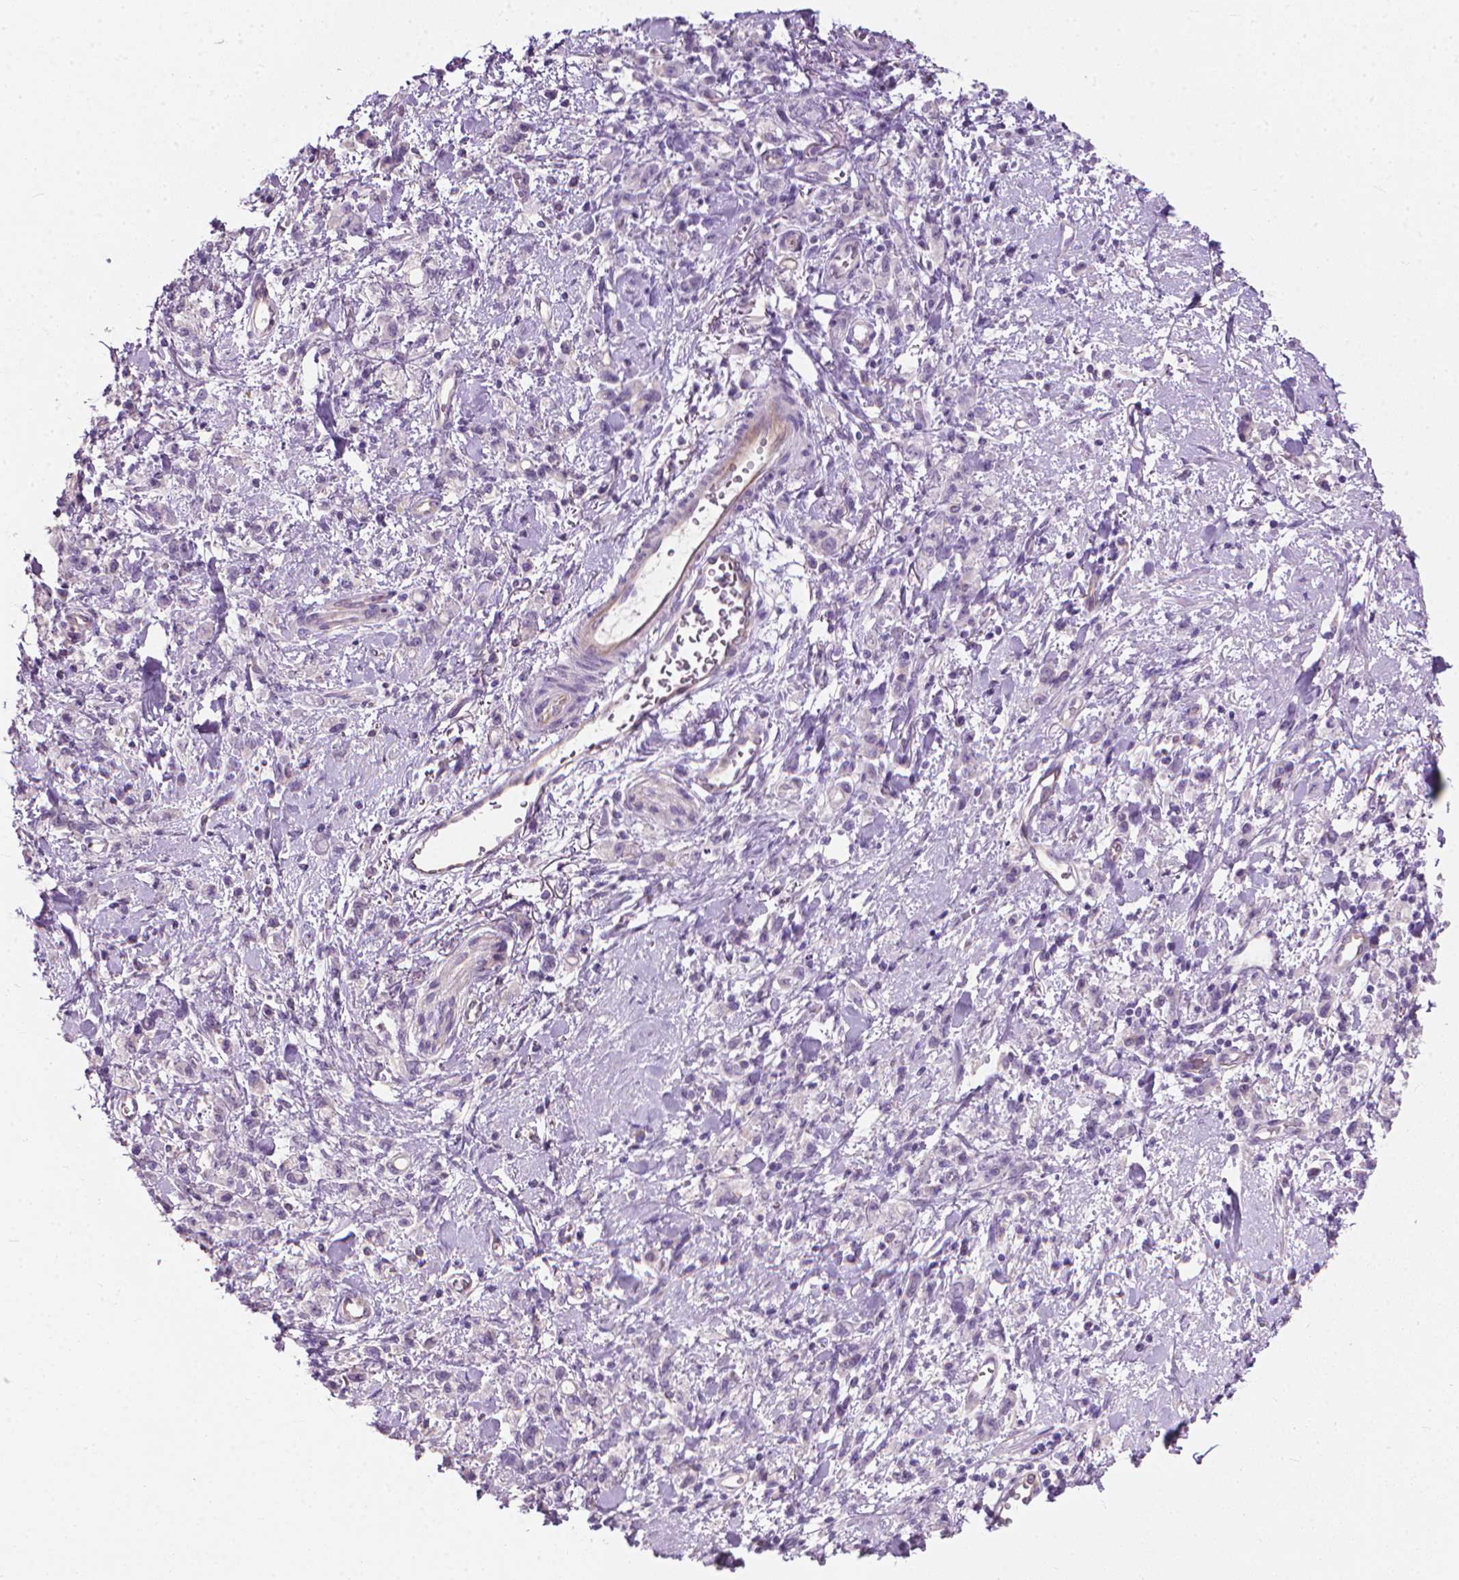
{"staining": {"intensity": "negative", "quantity": "none", "location": "none"}, "tissue": "stomach cancer", "cell_type": "Tumor cells", "image_type": "cancer", "snomed": [{"axis": "morphology", "description": "Adenocarcinoma, NOS"}, {"axis": "topography", "description": "Stomach"}], "caption": "Protein analysis of stomach adenocarcinoma shows no significant expression in tumor cells.", "gene": "KRT73", "patient": {"sex": "male", "age": 77}}